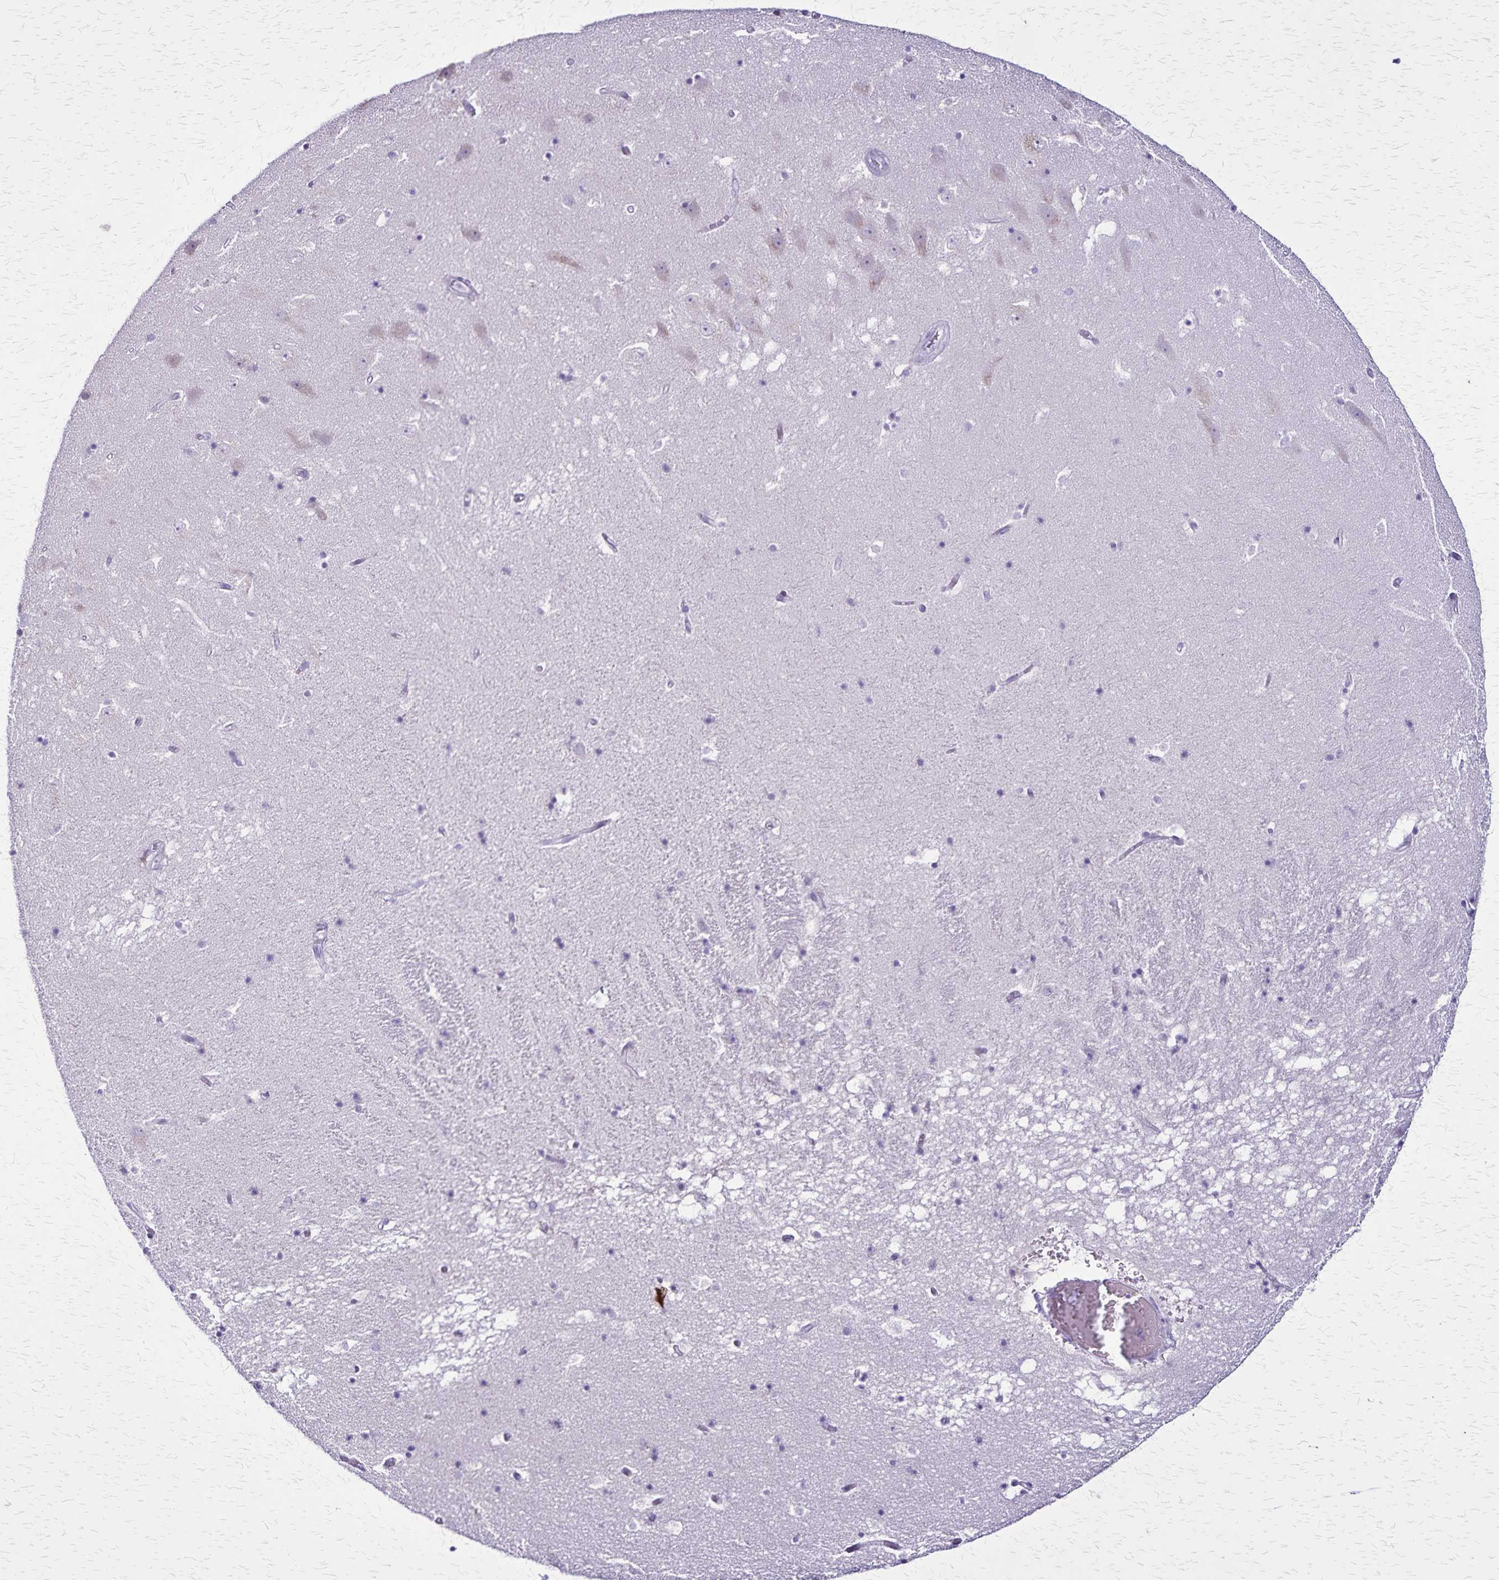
{"staining": {"intensity": "negative", "quantity": "none", "location": "none"}, "tissue": "hippocampus", "cell_type": "Glial cells", "image_type": "normal", "snomed": [{"axis": "morphology", "description": "Normal tissue, NOS"}, {"axis": "topography", "description": "Hippocampus"}], "caption": "Micrograph shows no significant protein staining in glial cells of normal hippocampus. The staining was performed using DAB to visualize the protein expression in brown, while the nuclei were stained in blue with hematoxylin (Magnification: 20x).", "gene": "OR51B5", "patient": {"sex": "male", "age": 58}}